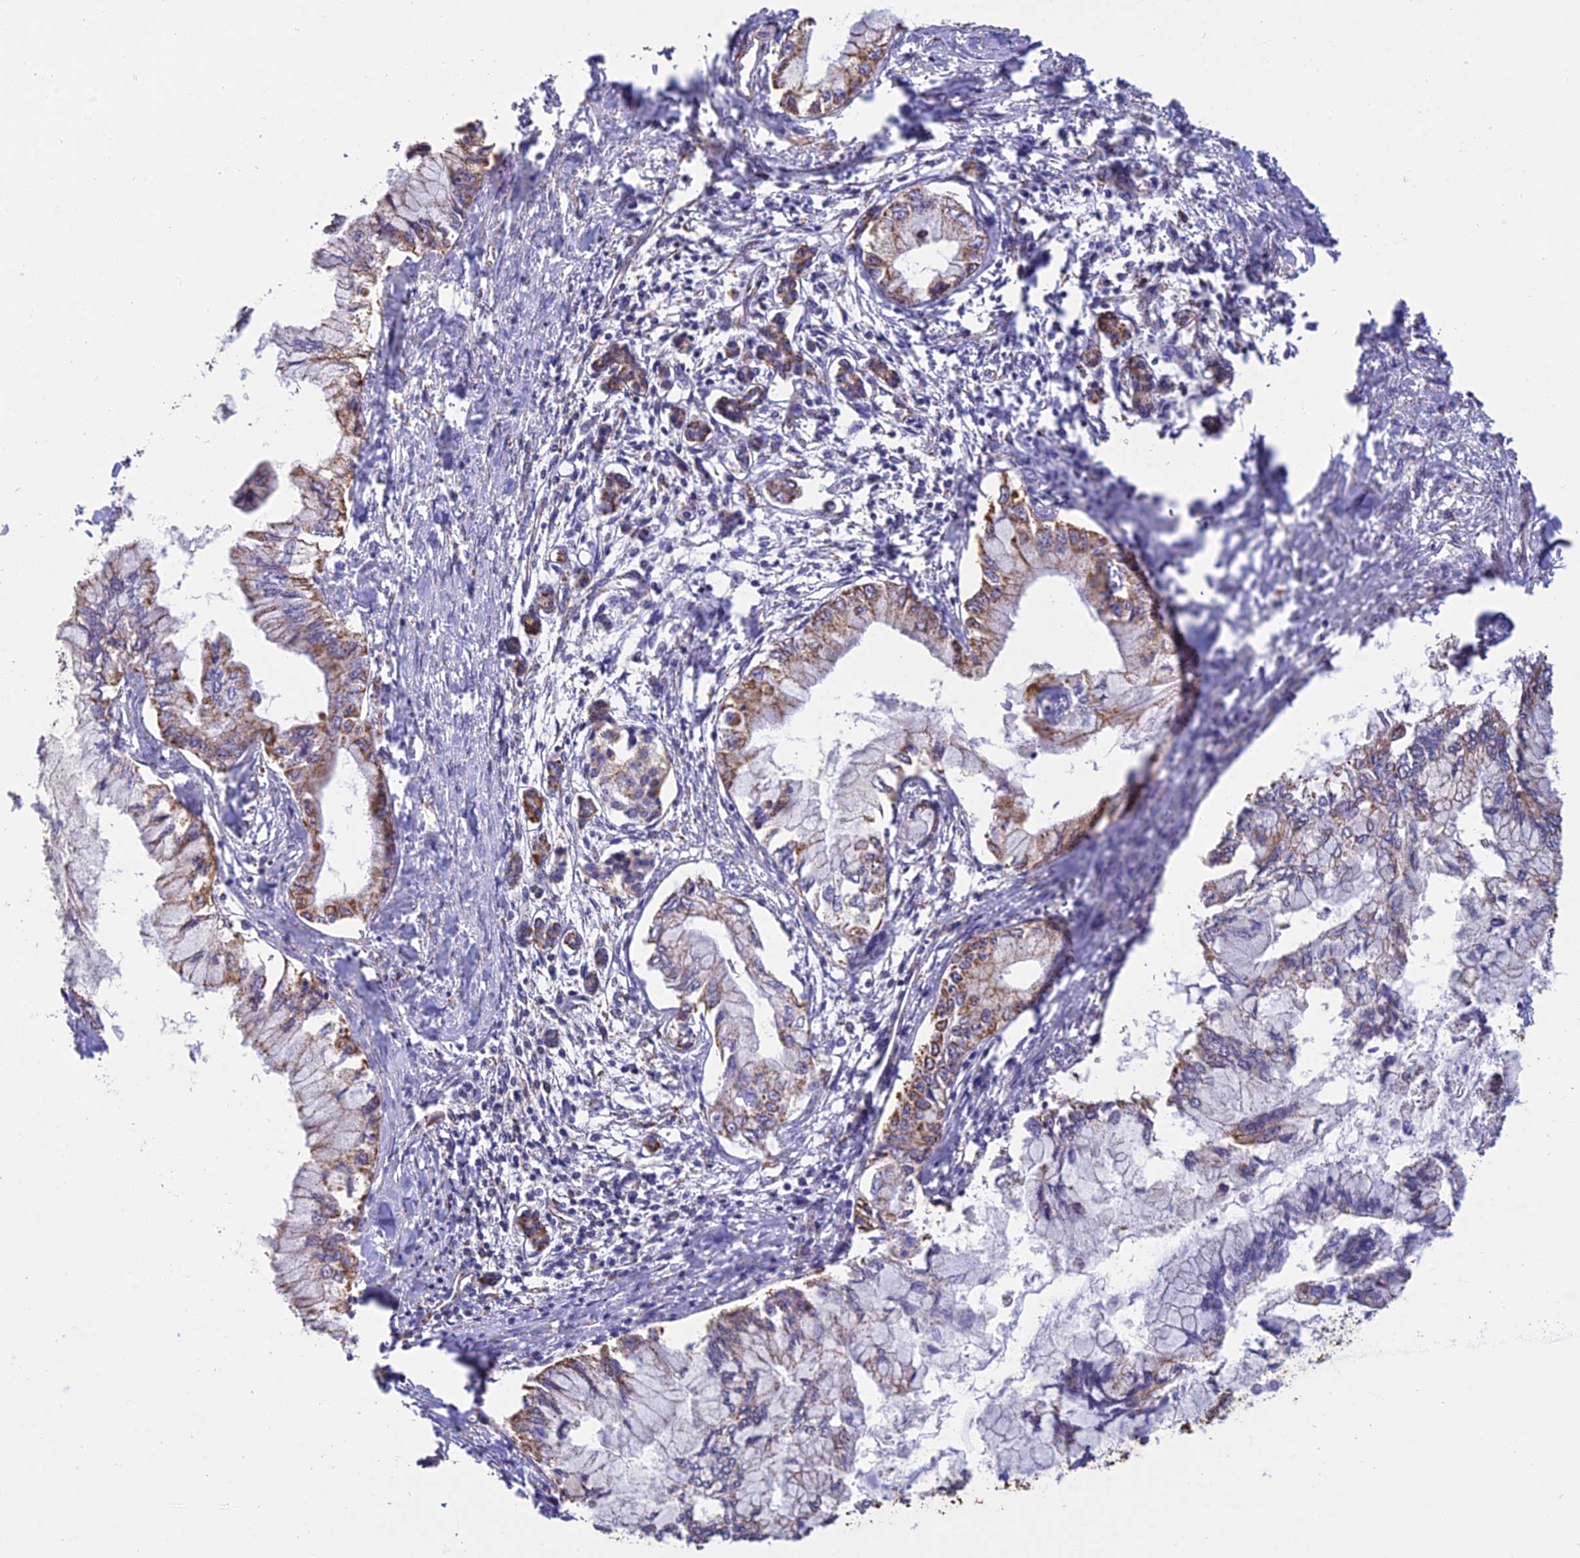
{"staining": {"intensity": "moderate", "quantity": "25%-75%", "location": "cytoplasmic/membranous"}, "tissue": "pancreatic cancer", "cell_type": "Tumor cells", "image_type": "cancer", "snomed": [{"axis": "morphology", "description": "Adenocarcinoma, NOS"}, {"axis": "topography", "description": "Pancreas"}], "caption": "Moderate cytoplasmic/membranous positivity is seen in about 25%-75% of tumor cells in pancreatic adenocarcinoma.", "gene": "OR2W3", "patient": {"sex": "male", "age": 48}}